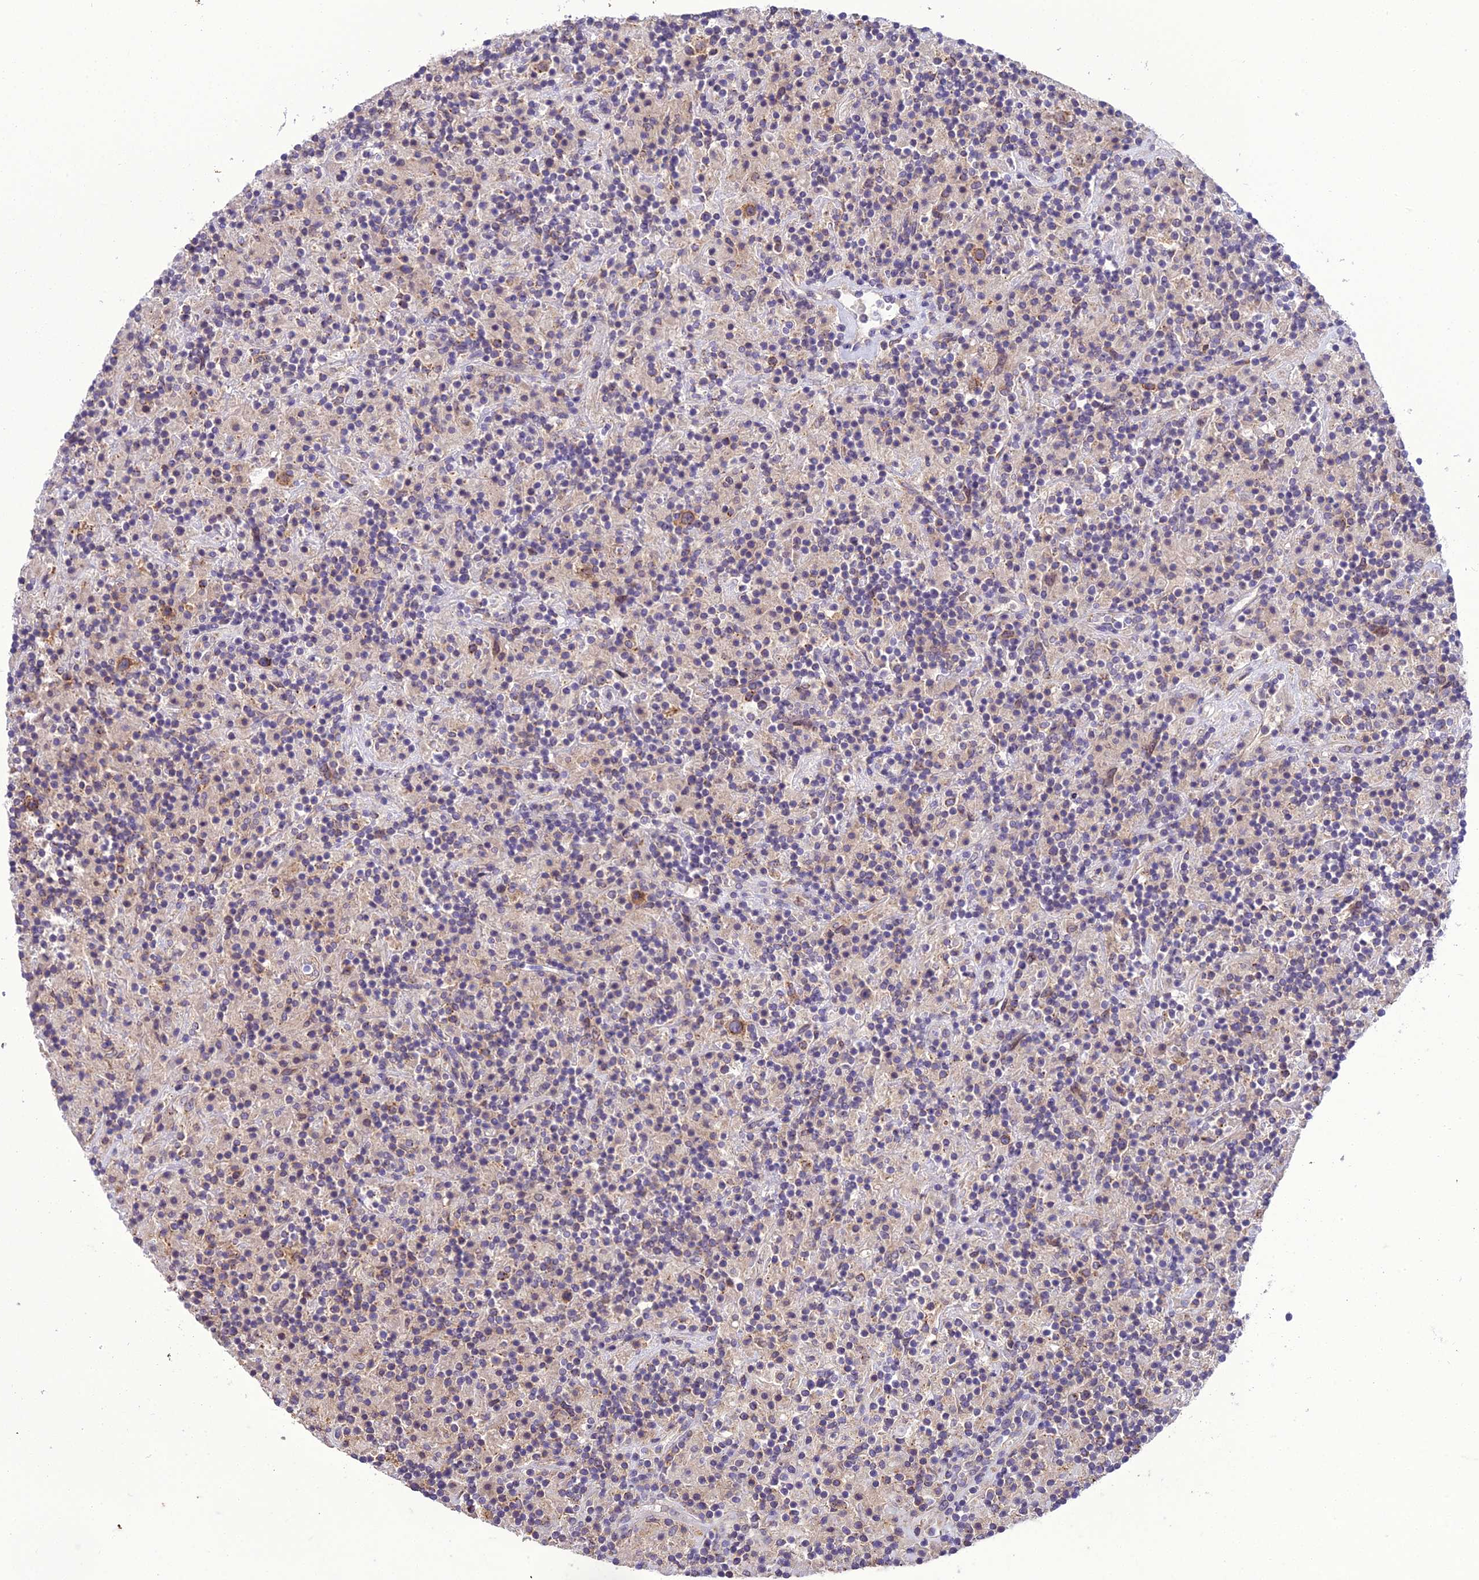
{"staining": {"intensity": "moderate", "quantity": ">75%", "location": "cytoplasmic/membranous"}, "tissue": "lymphoma", "cell_type": "Tumor cells", "image_type": "cancer", "snomed": [{"axis": "morphology", "description": "Hodgkin's disease, NOS"}, {"axis": "topography", "description": "Lymph node"}], "caption": "Immunohistochemistry histopathology image of Hodgkin's disease stained for a protein (brown), which displays medium levels of moderate cytoplasmic/membranous positivity in approximately >75% of tumor cells.", "gene": "GOLPH3", "patient": {"sex": "male", "age": 70}}